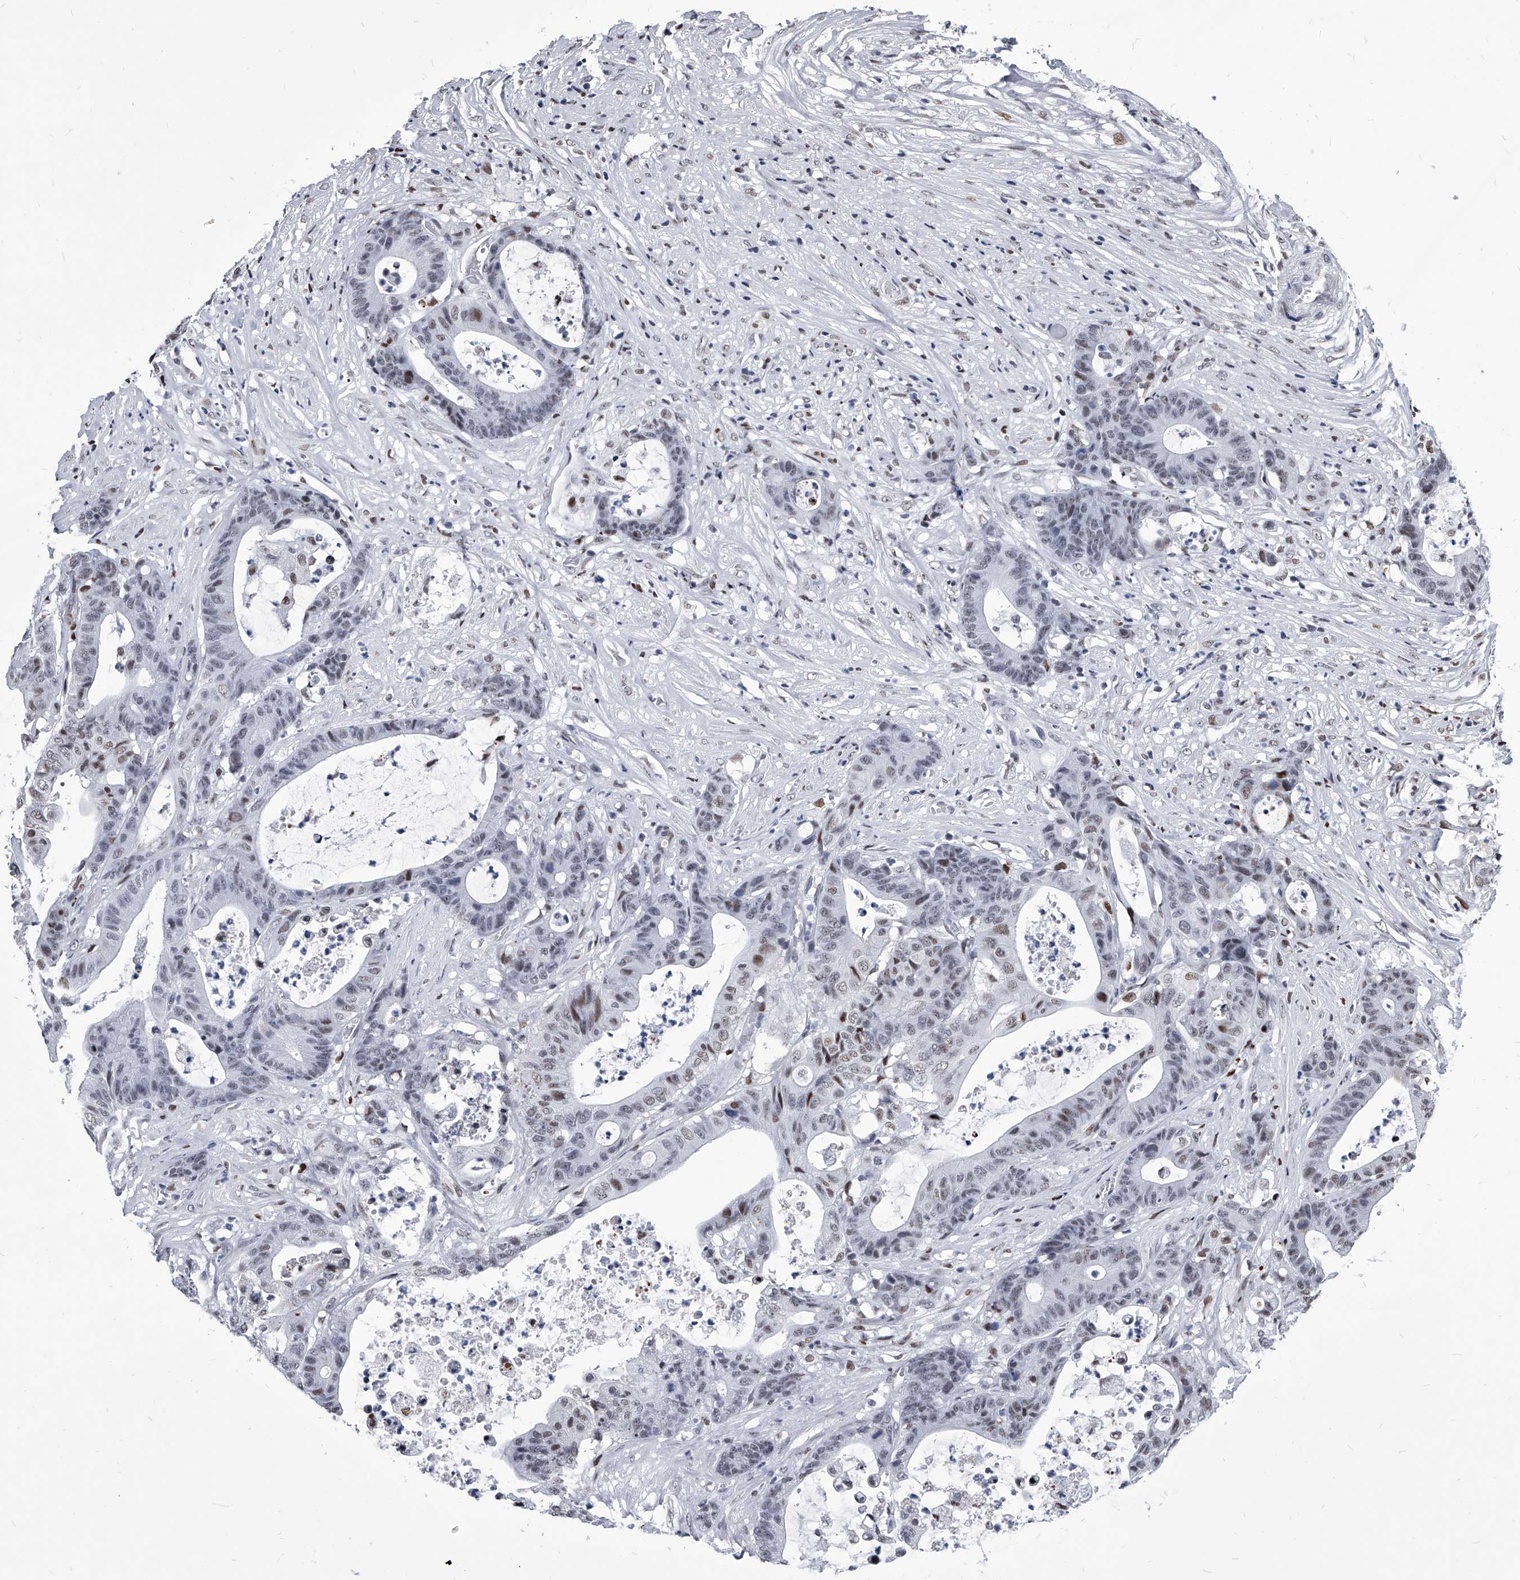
{"staining": {"intensity": "moderate", "quantity": "<25%", "location": "nuclear"}, "tissue": "colorectal cancer", "cell_type": "Tumor cells", "image_type": "cancer", "snomed": [{"axis": "morphology", "description": "Adenocarcinoma, NOS"}, {"axis": "topography", "description": "Colon"}], "caption": "DAB immunohistochemical staining of colorectal adenocarcinoma reveals moderate nuclear protein positivity in about <25% of tumor cells.", "gene": "CMTR1", "patient": {"sex": "female", "age": 84}}